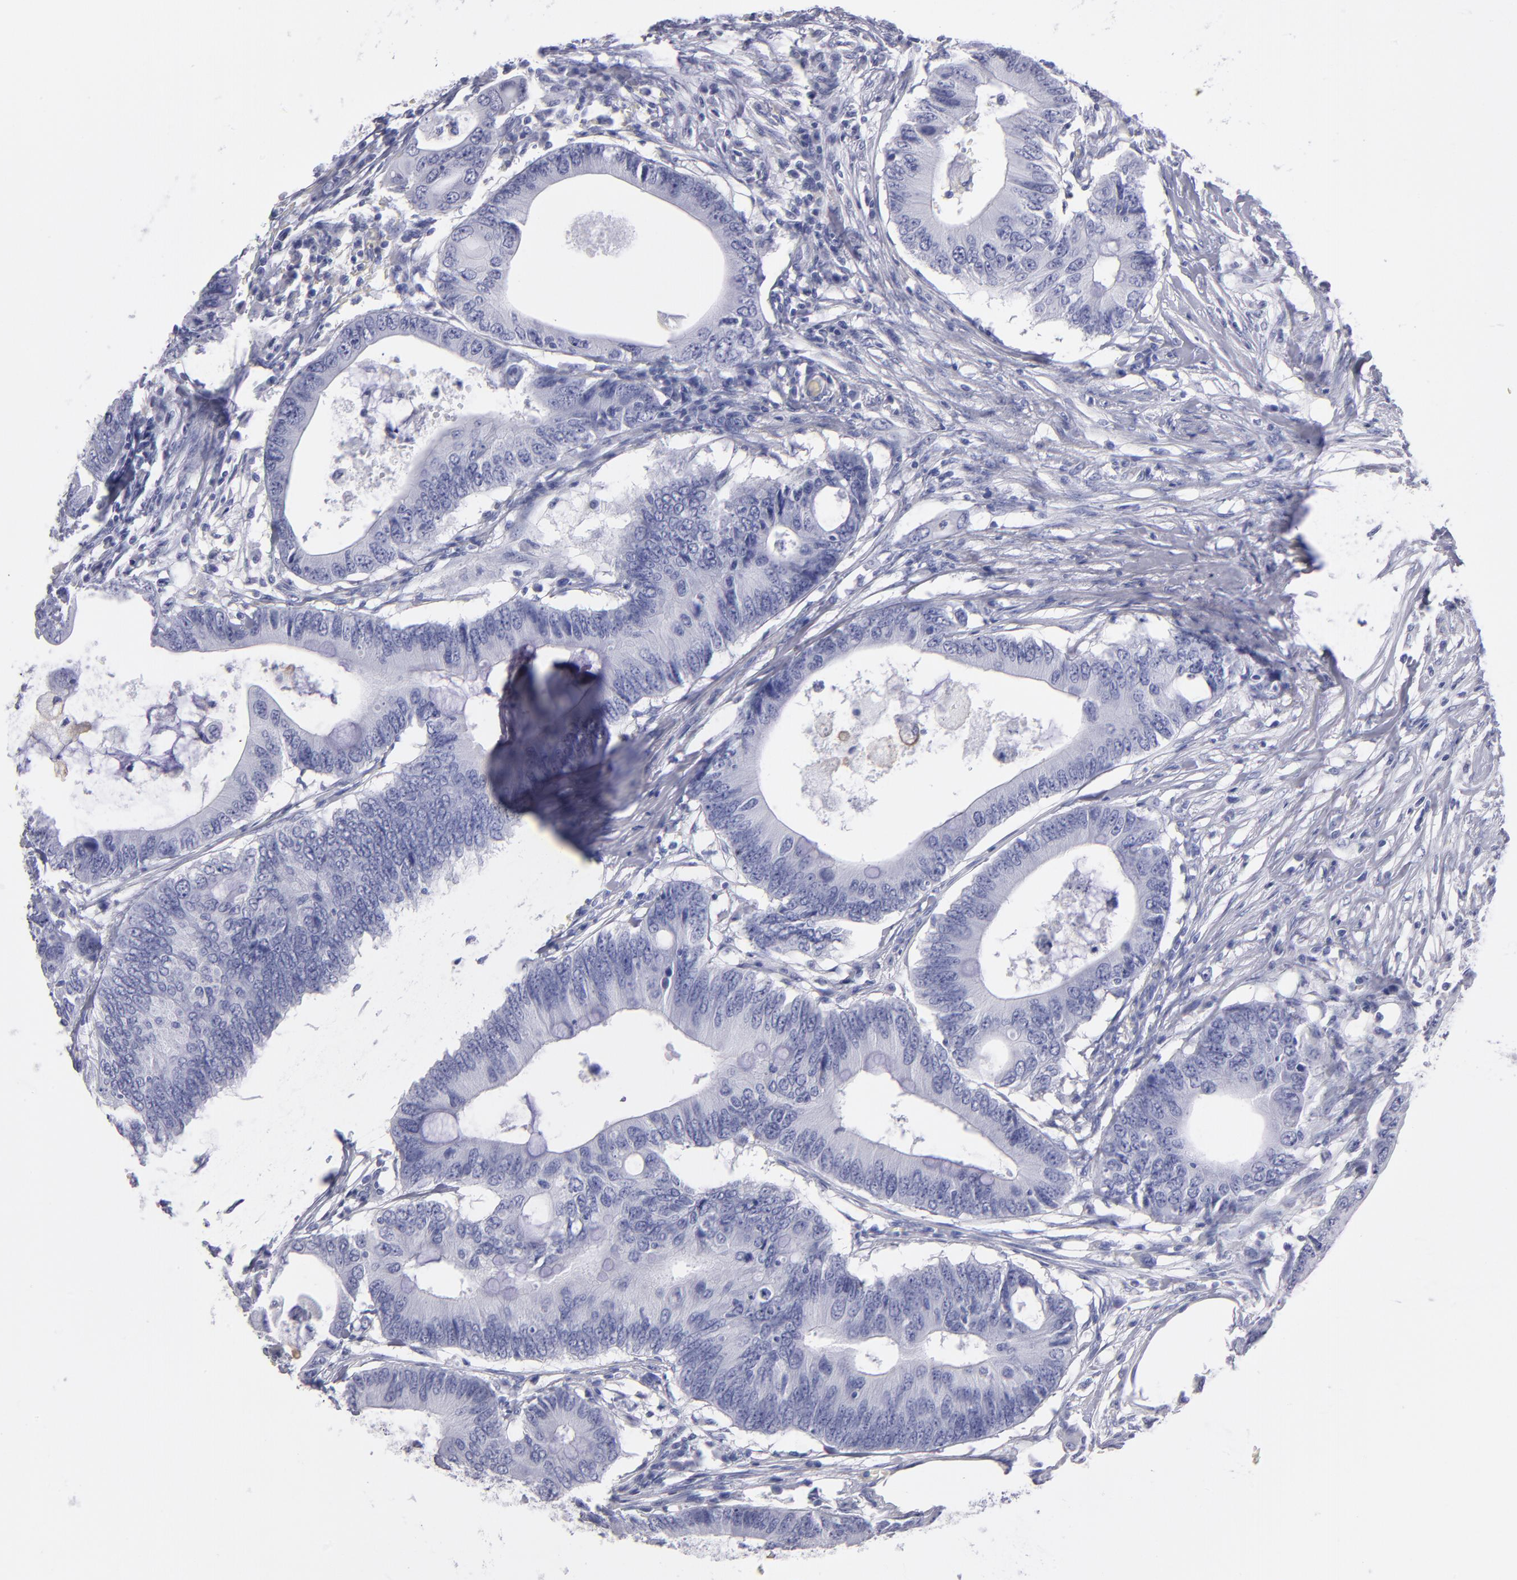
{"staining": {"intensity": "negative", "quantity": "none", "location": "none"}, "tissue": "colorectal cancer", "cell_type": "Tumor cells", "image_type": "cancer", "snomed": [{"axis": "morphology", "description": "Adenocarcinoma, NOS"}, {"axis": "topography", "description": "Colon"}], "caption": "Protein analysis of adenocarcinoma (colorectal) exhibits no significant expression in tumor cells.", "gene": "MB", "patient": {"sex": "male", "age": 71}}